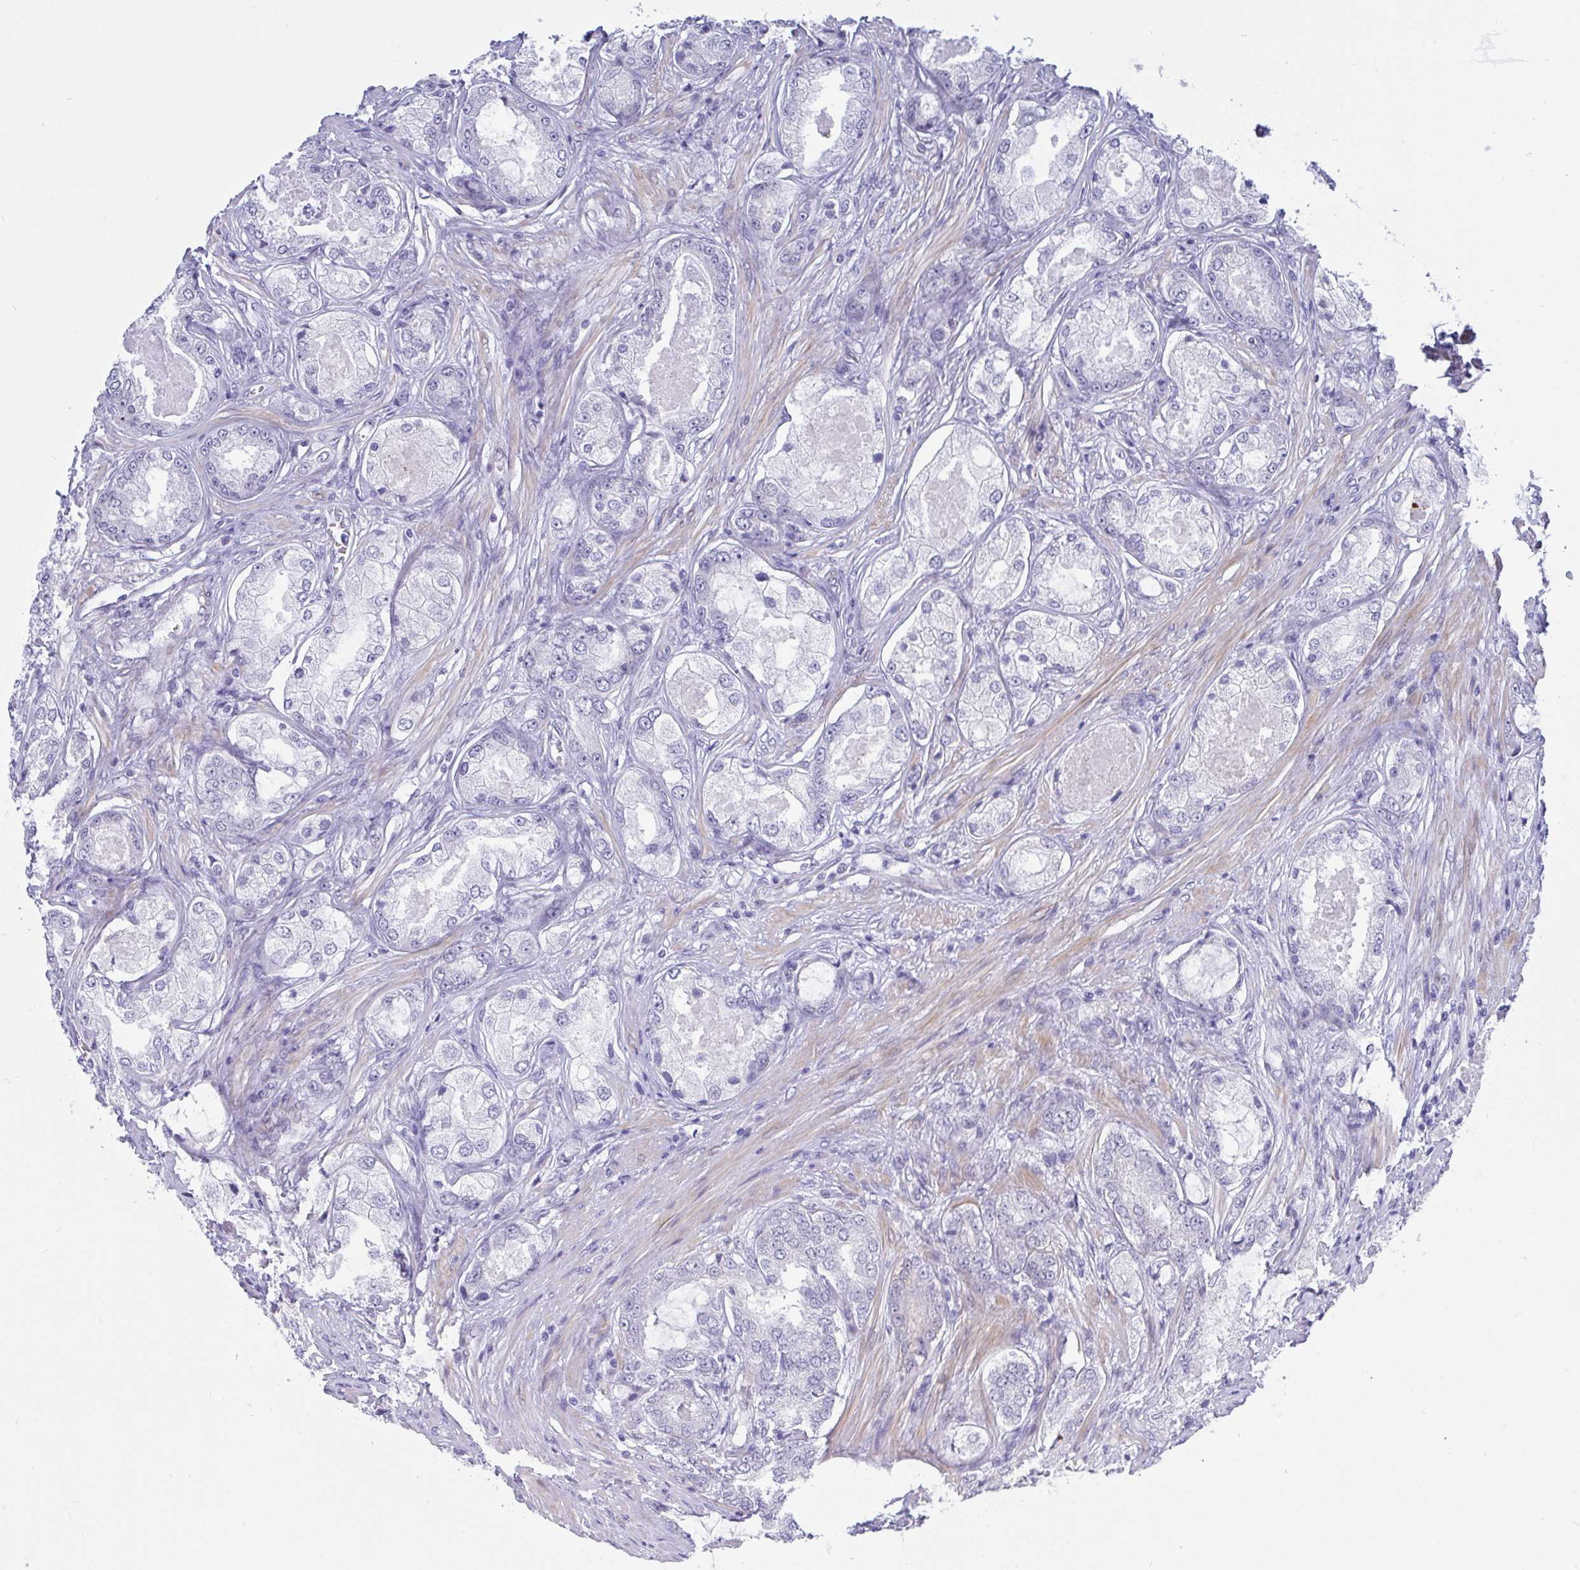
{"staining": {"intensity": "negative", "quantity": "none", "location": "none"}, "tissue": "prostate cancer", "cell_type": "Tumor cells", "image_type": "cancer", "snomed": [{"axis": "morphology", "description": "Adenocarcinoma, Low grade"}, {"axis": "topography", "description": "Prostate"}], "caption": "There is no significant staining in tumor cells of prostate cancer. (Stains: DAB (3,3'-diaminobenzidine) immunohistochemistry (IHC) with hematoxylin counter stain, Microscopy: brightfield microscopy at high magnification).", "gene": "FBXL22", "patient": {"sex": "male", "age": 68}}